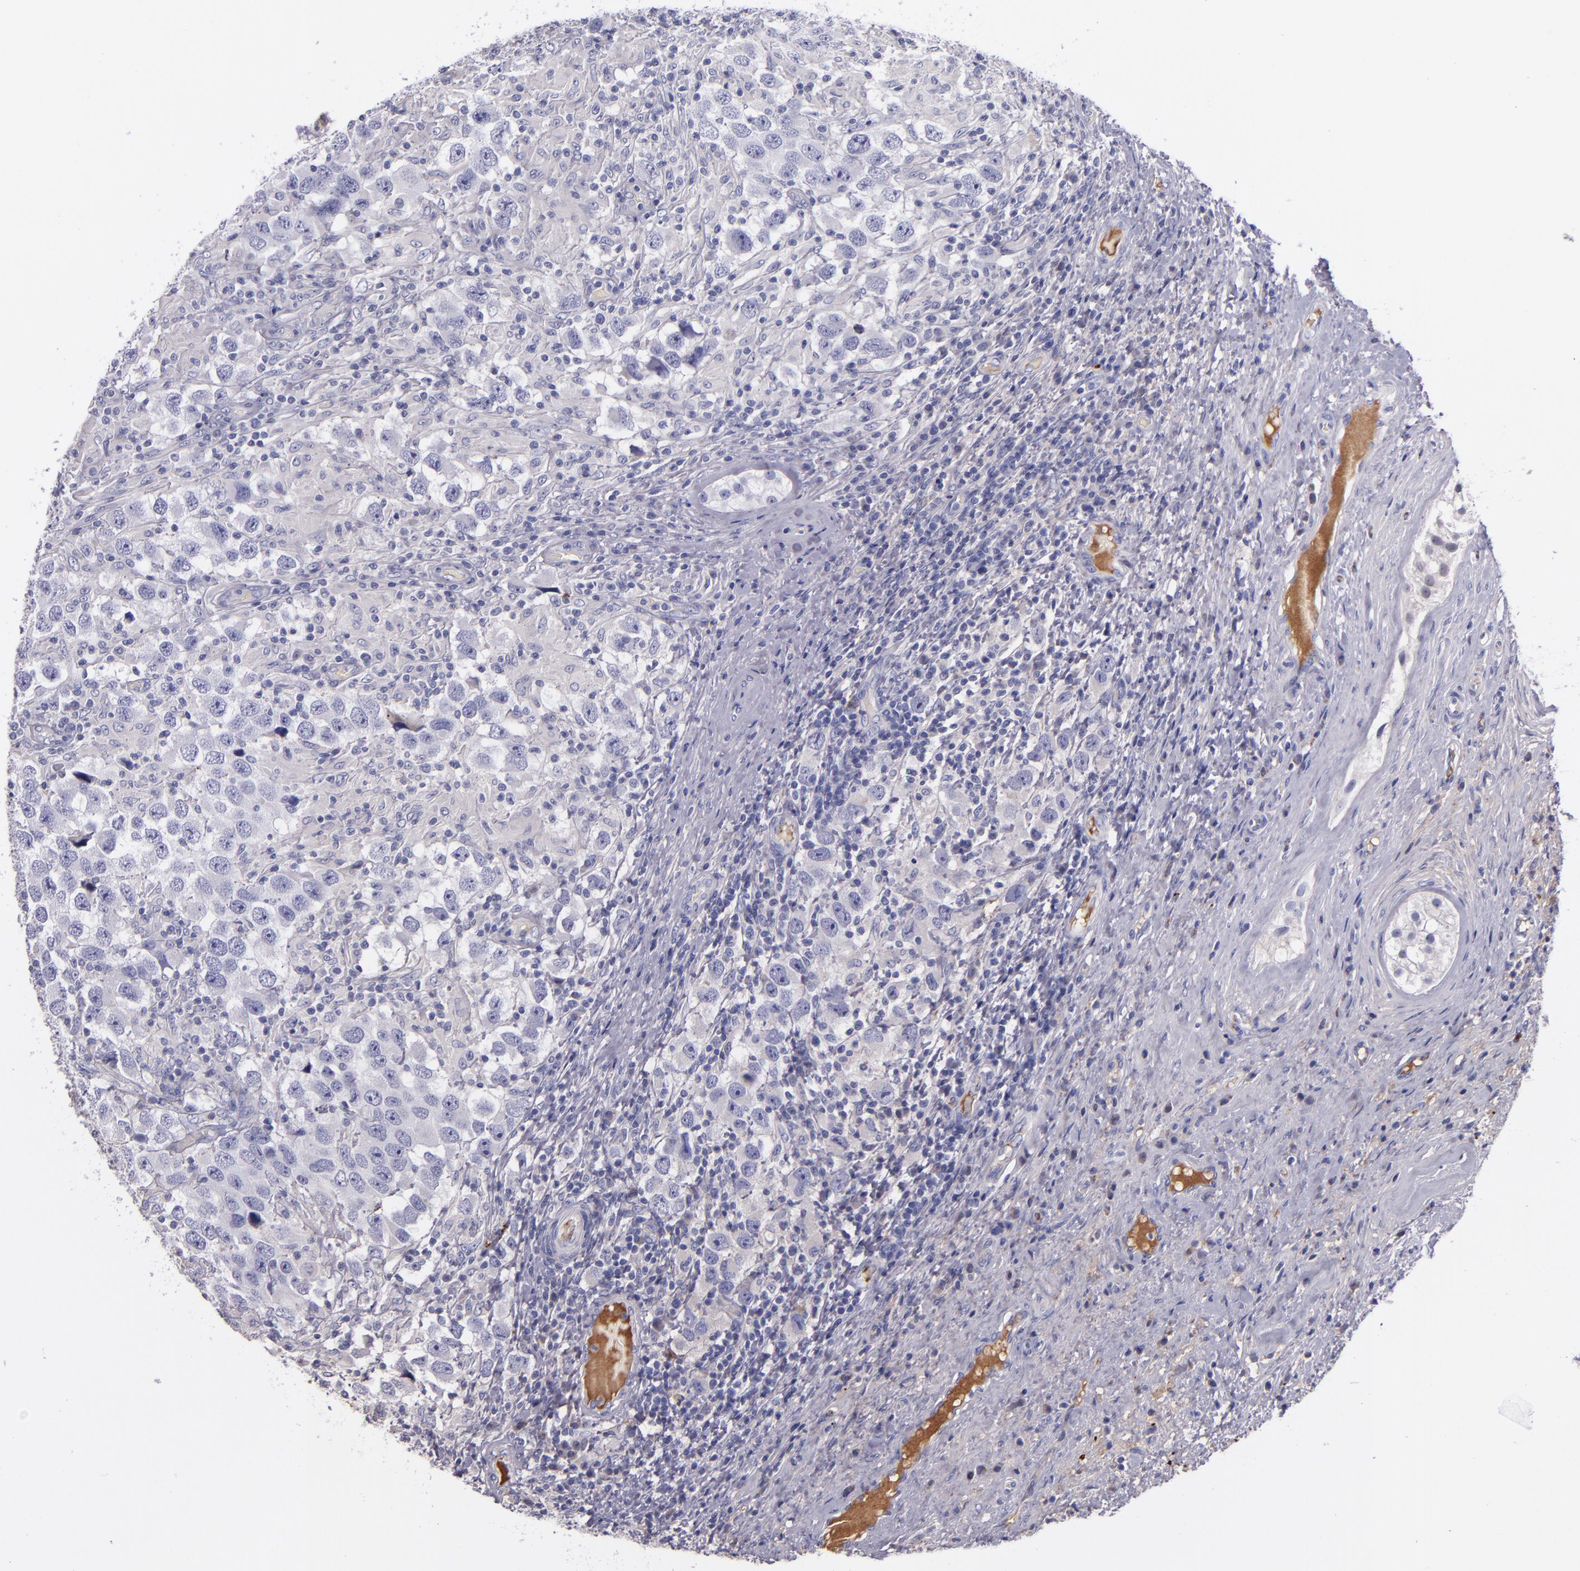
{"staining": {"intensity": "negative", "quantity": "none", "location": "none"}, "tissue": "testis cancer", "cell_type": "Tumor cells", "image_type": "cancer", "snomed": [{"axis": "morphology", "description": "Carcinoma, Embryonal, NOS"}, {"axis": "topography", "description": "Testis"}], "caption": "Tumor cells are negative for brown protein staining in testis cancer. (DAB (3,3'-diaminobenzidine) IHC visualized using brightfield microscopy, high magnification).", "gene": "KNG1", "patient": {"sex": "male", "age": 21}}